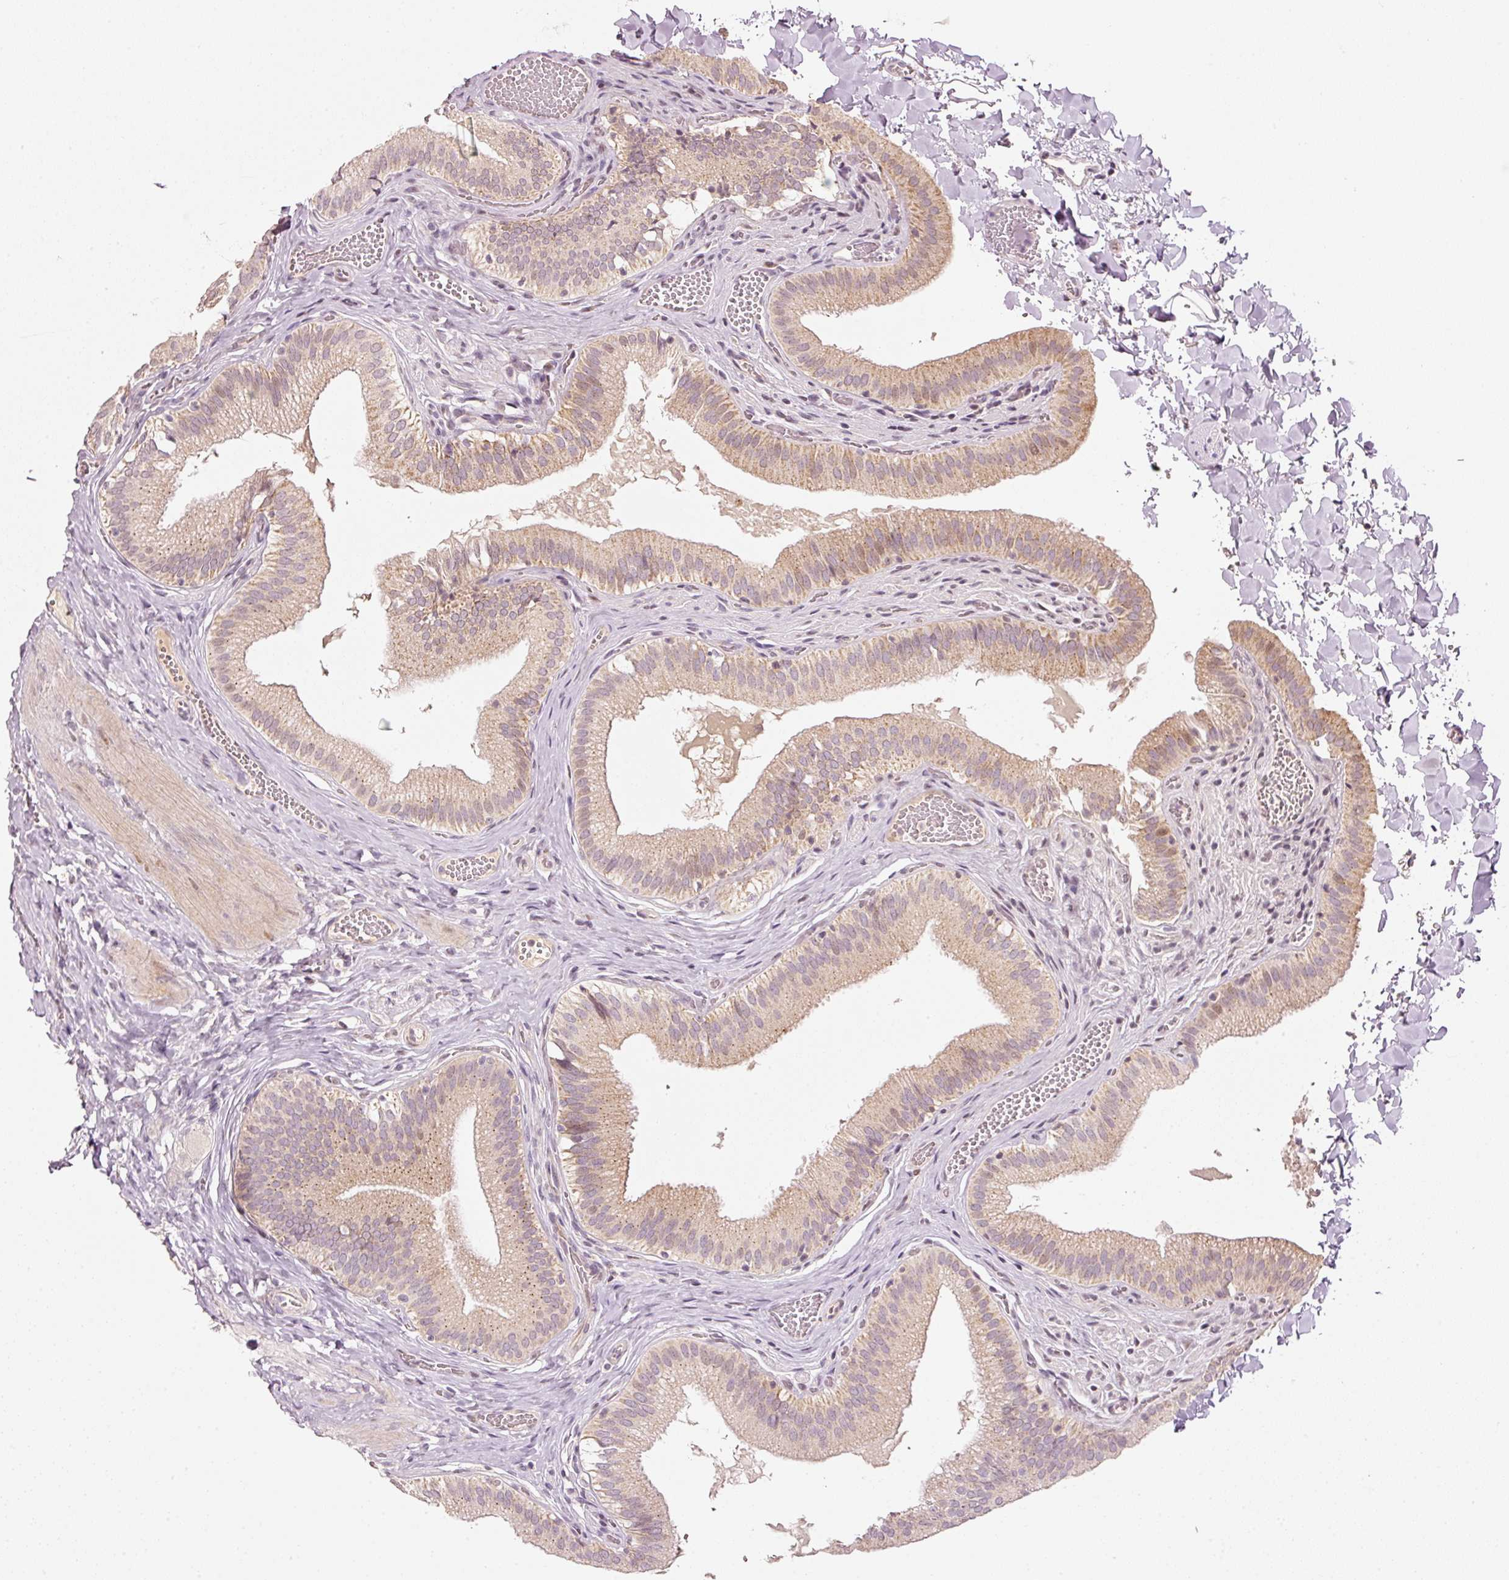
{"staining": {"intensity": "strong", "quantity": "<25%", "location": "cytoplasmic/membranous"}, "tissue": "gallbladder", "cell_type": "Glandular cells", "image_type": "normal", "snomed": [{"axis": "morphology", "description": "Normal tissue, NOS"}, {"axis": "topography", "description": "Gallbladder"}, {"axis": "topography", "description": "Peripheral nerve tissue"}], "caption": "Glandular cells display strong cytoplasmic/membranous expression in approximately <25% of cells in unremarkable gallbladder.", "gene": "TOB2", "patient": {"sex": "male", "age": 17}}